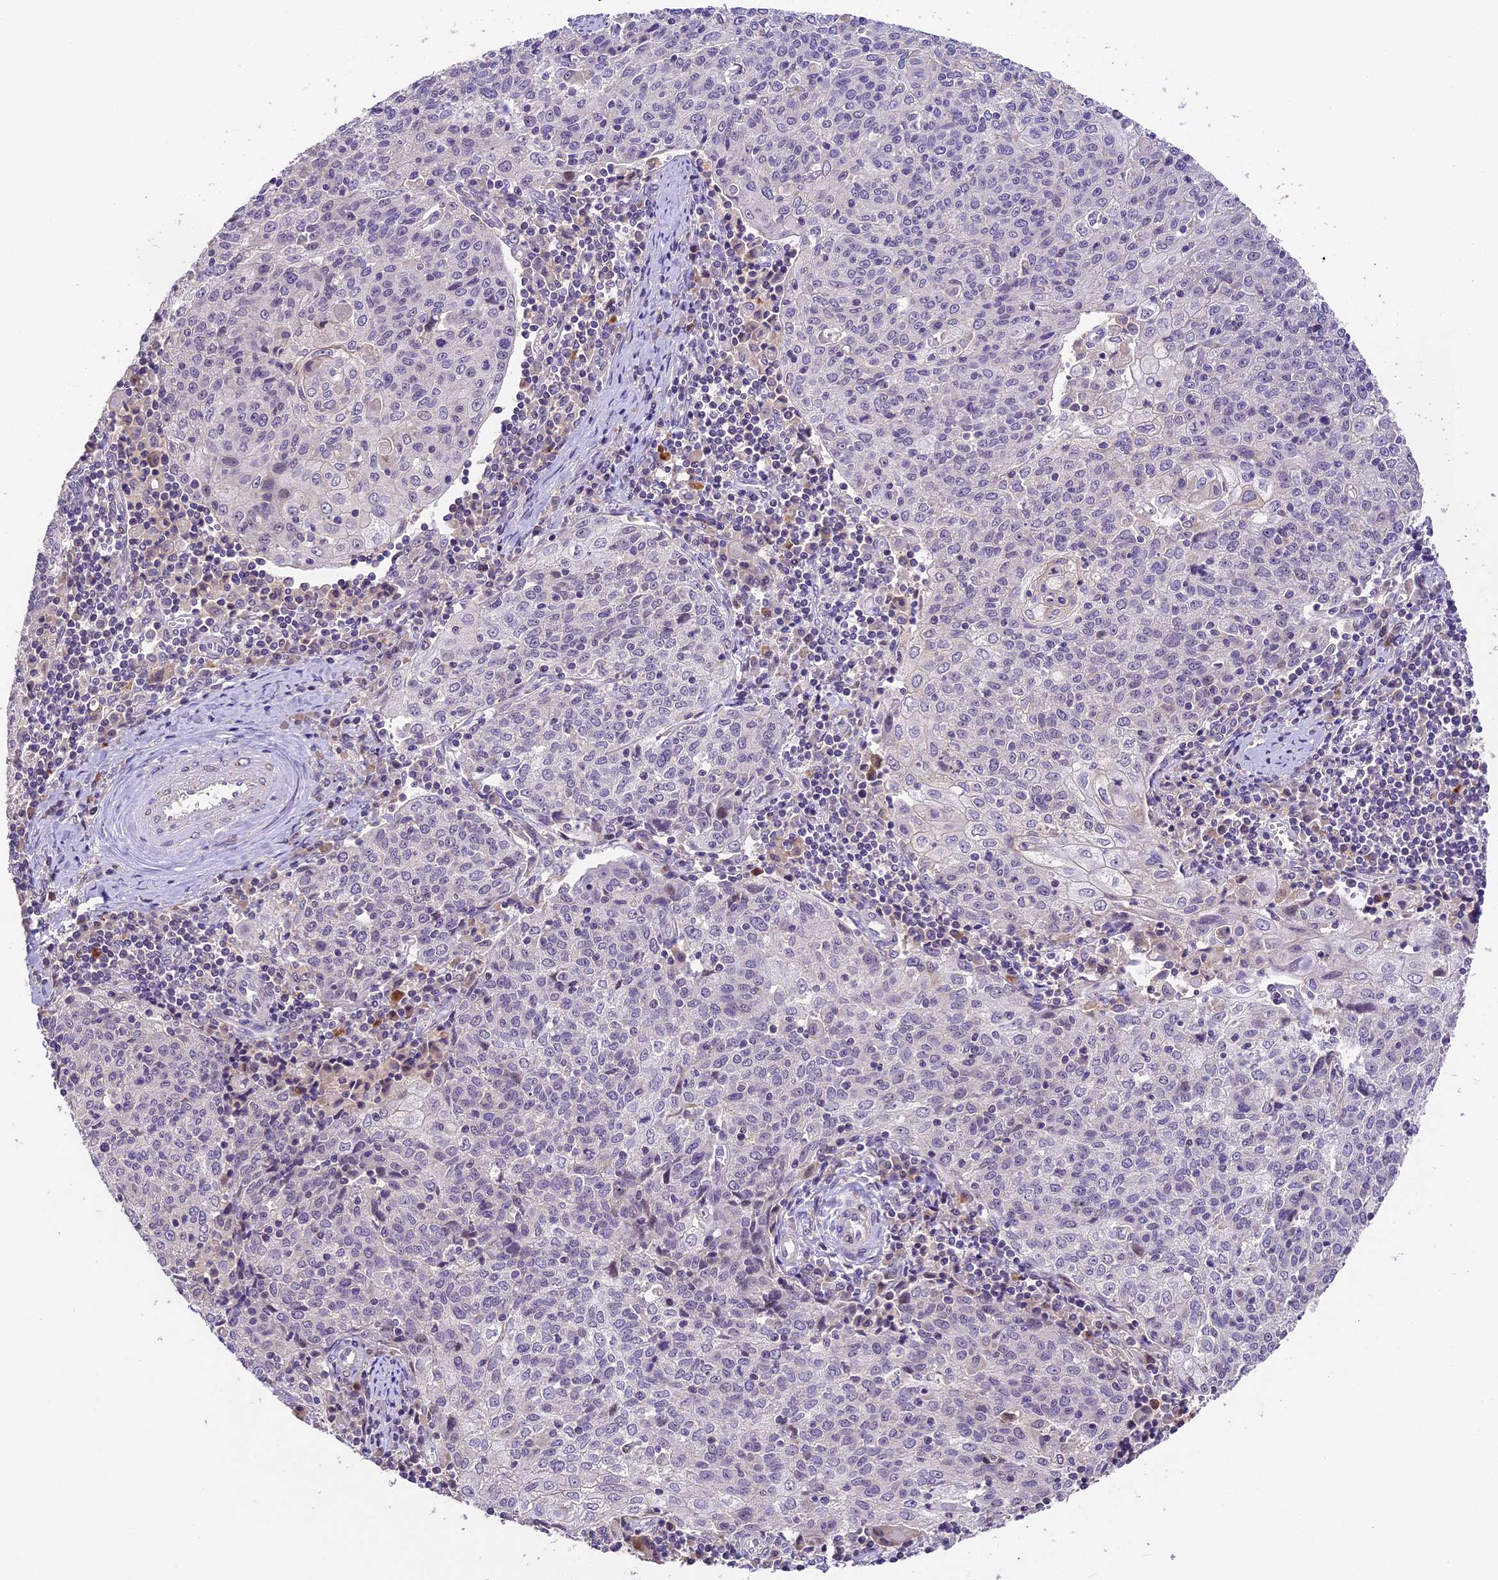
{"staining": {"intensity": "negative", "quantity": "none", "location": "none"}, "tissue": "cervical cancer", "cell_type": "Tumor cells", "image_type": "cancer", "snomed": [{"axis": "morphology", "description": "Squamous cell carcinoma, NOS"}, {"axis": "topography", "description": "Cervix"}], "caption": "Micrograph shows no protein staining in tumor cells of cervical squamous cell carcinoma tissue.", "gene": "DGKH", "patient": {"sex": "female", "age": 48}}